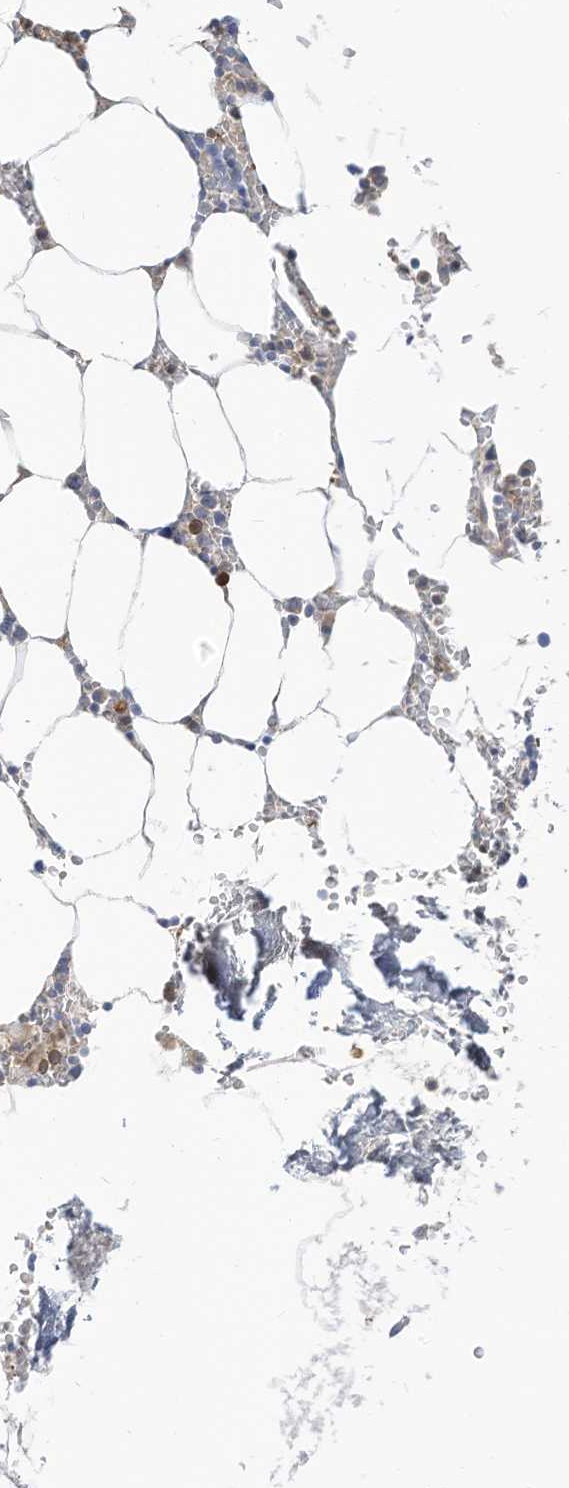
{"staining": {"intensity": "moderate", "quantity": "<25%", "location": "cytoplasmic/membranous"}, "tissue": "bone marrow", "cell_type": "Hematopoietic cells", "image_type": "normal", "snomed": [{"axis": "morphology", "description": "Normal tissue, NOS"}, {"axis": "topography", "description": "Bone marrow"}], "caption": "DAB immunohistochemical staining of normal human bone marrow exhibits moderate cytoplasmic/membranous protein expression in about <25% of hematopoietic cells.", "gene": "ATP13A1", "patient": {"sex": "male", "age": 70}}